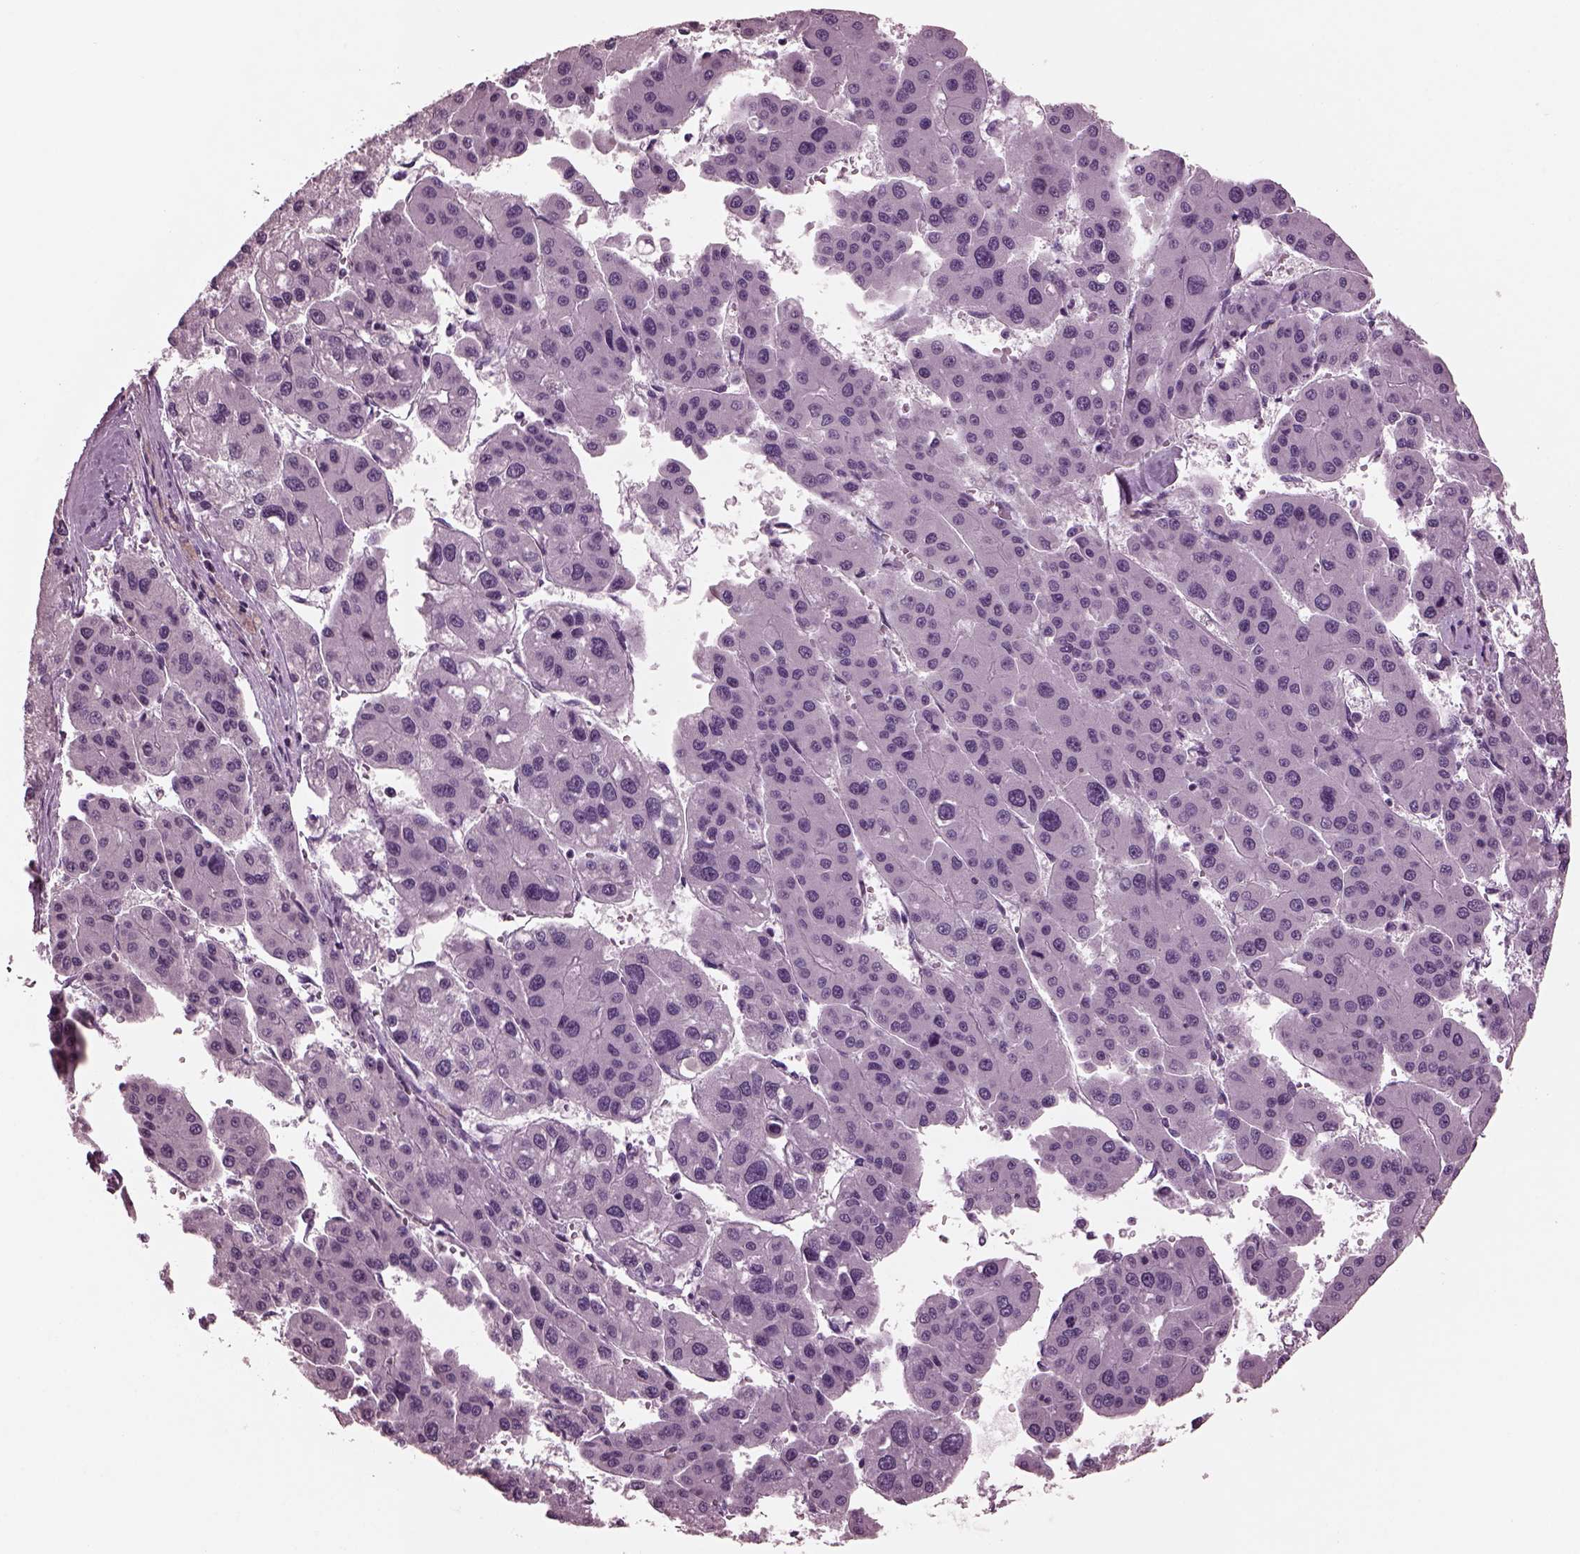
{"staining": {"intensity": "negative", "quantity": "none", "location": "none"}, "tissue": "liver cancer", "cell_type": "Tumor cells", "image_type": "cancer", "snomed": [{"axis": "morphology", "description": "Carcinoma, Hepatocellular, NOS"}, {"axis": "topography", "description": "Liver"}], "caption": "Immunohistochemistry (IHC) histopathology image of neoplastic tissue: hepatocellular carcinoma (liver) stained with DAB reveals no significant protein positivity in tumor cells.", "gene": "MIB2", "patient": {"sex": "male", "age": 73}}